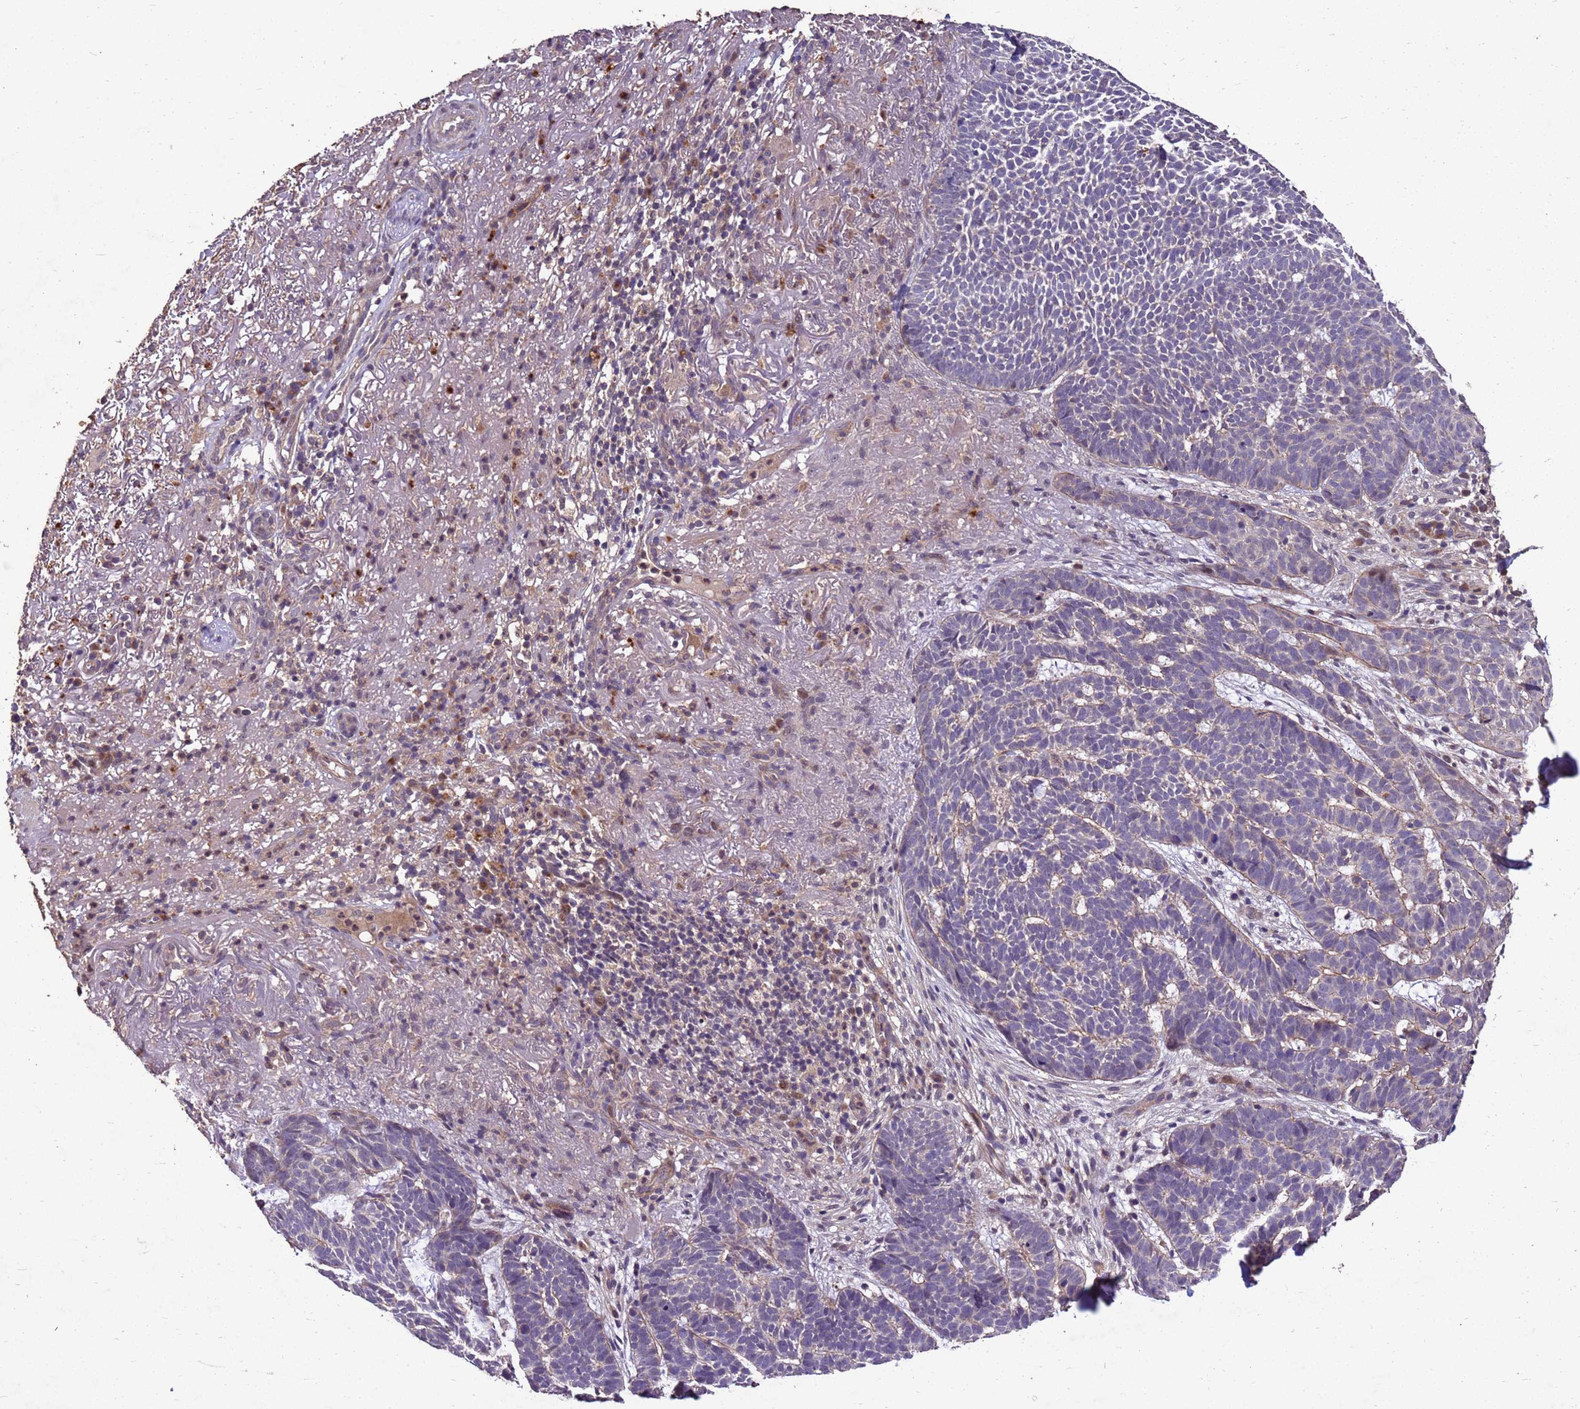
{"staining": {"intensity": "negative", "quantity": "none", "location": "none"}, "tissue": "skin cancer", "cell_type": "Tumor cells", "image_type": "cancer", "snomed": [{"axis": "morphology", "description": "Basal cell carcinoma"}, {"axis": "topography", "description": "Skin"}], "caption": "Tumor cells show no significant staining in skin cancer (basal cell carcinoma). (DAB (3,3'-diaminobenzidine) IHC visualized using brightfield microscopy, high magnification).", "gene": "TOR4A", "patient": {"sex": "female", "age": 78}}